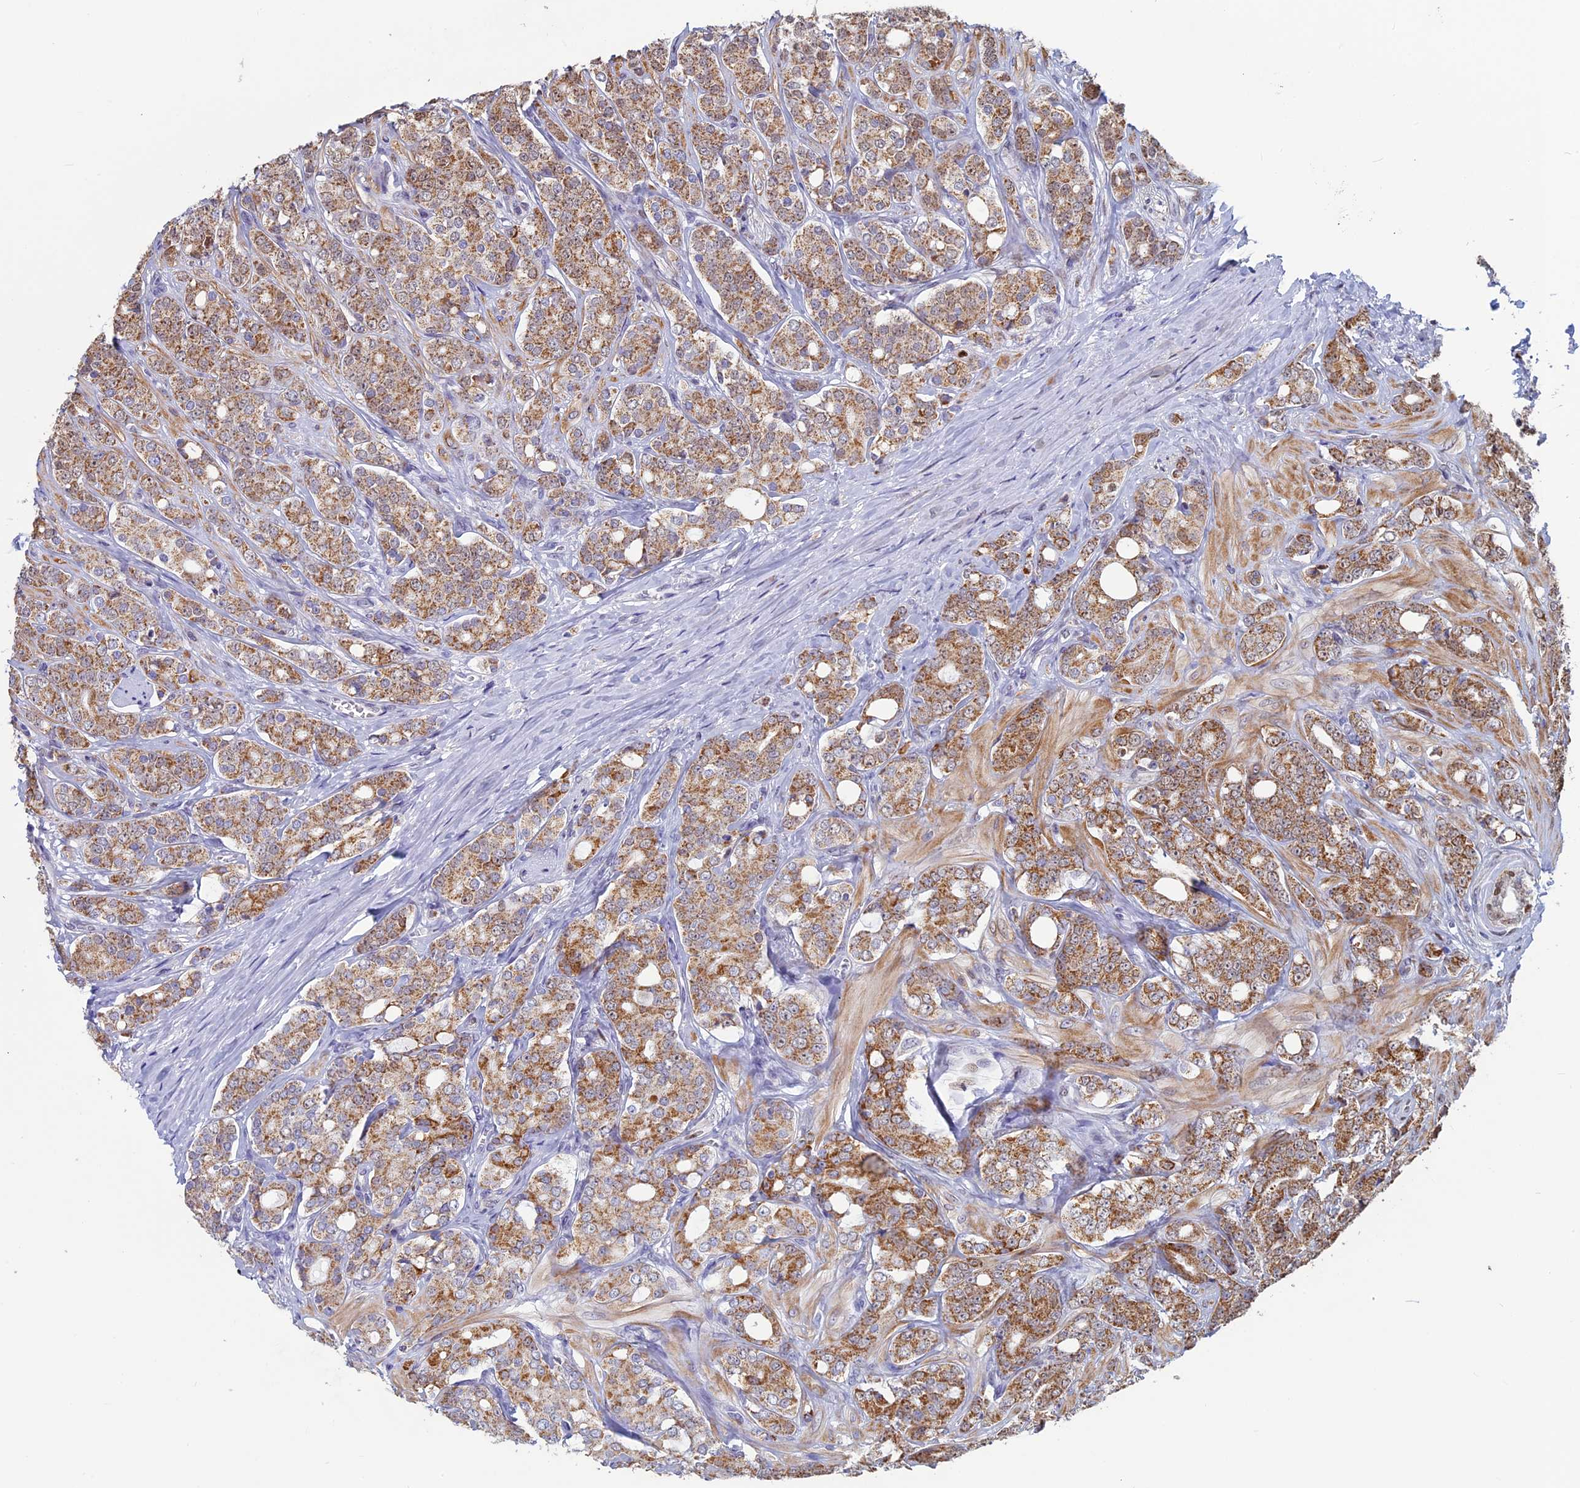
{"staining": {"intensity": "moderate", "quantity": ">75%", "location": "cytoplasmic/membranous"}, "tissue": "prostate cancer", "cell_type": "Tumor cells", "image_type": "cancer", "snomed": [{"axis": "morphology", "description": "Adenocarcinoma, High grade"}, {"axis": "topography", "description": "Prostate"}], "caption": "Immunohistochemistry (IHC) of human prostate cancer (high-grade adenocarcinoma) shows medium levels of moderate cytoplasmic/membranous positivity in about >75% of tumor cells.", "gene": "ACSS1", "patient": {"sex": "male", "age": 62}}